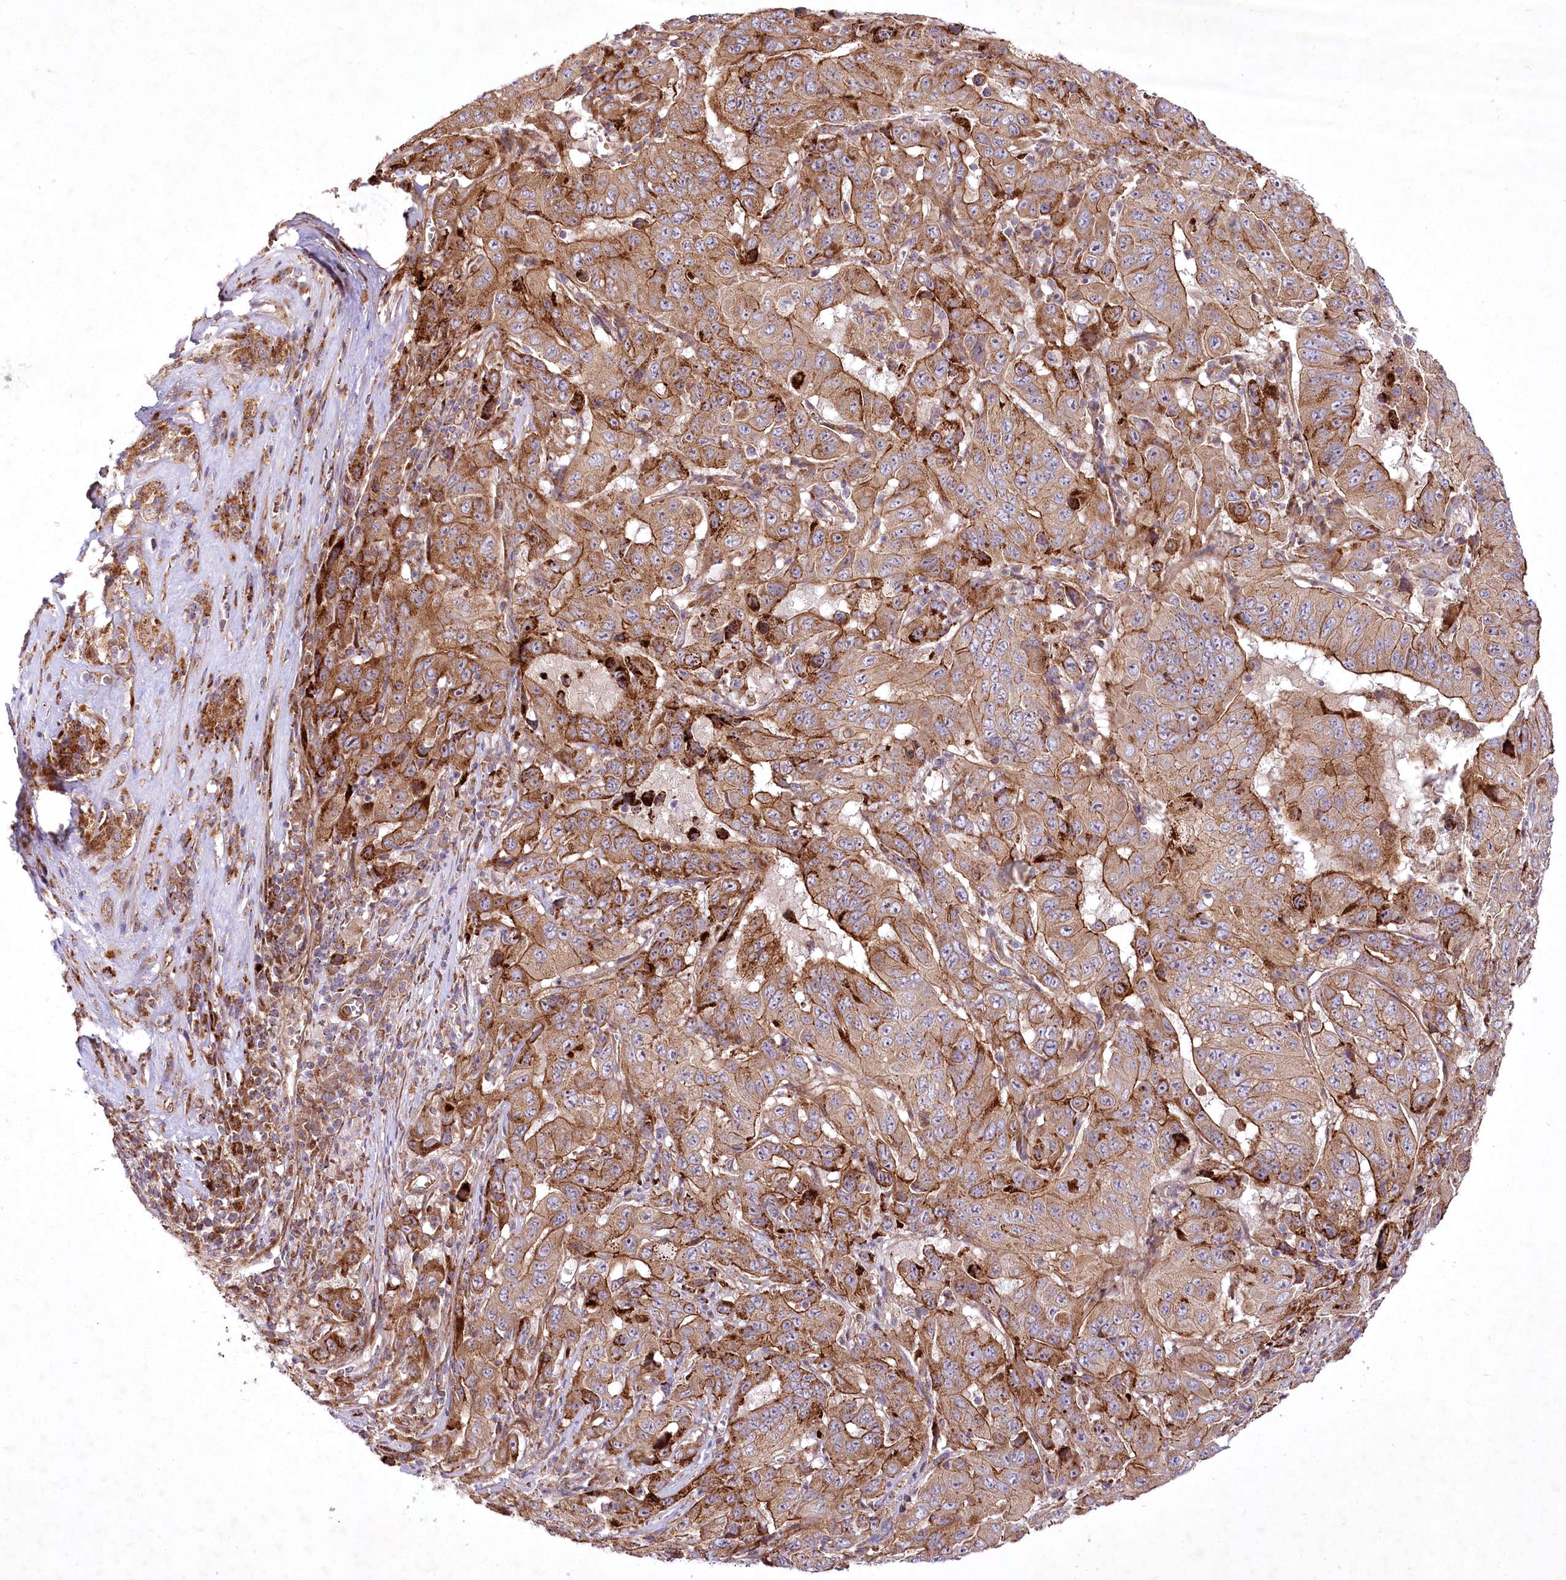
{"staining": {"intensity": "moderate", "quantity": ">75%", "location": "cytoplasmic/membranous"}, "tissue": "pancreatic cancer", "cell_type": "Tumor cells", "image_type": "cancer", "snomed": [{"axis": "morphology", "description": "Adenocarcinoma, NOS"}, {"axis": "topography", "description": "Pancreas"}], "caption": "Immunohistochemical staining of human adenocarcinoma (pancreatic) demonstrates medium levels of moderate cytoplasmic/membranous protein expression in approximately >75% of tumor cells. (brown staining indicates protein expression, while blue staining denotes nuclei).", "gene": "PSTK", "patient": {"sex": "male", "age": 63}}